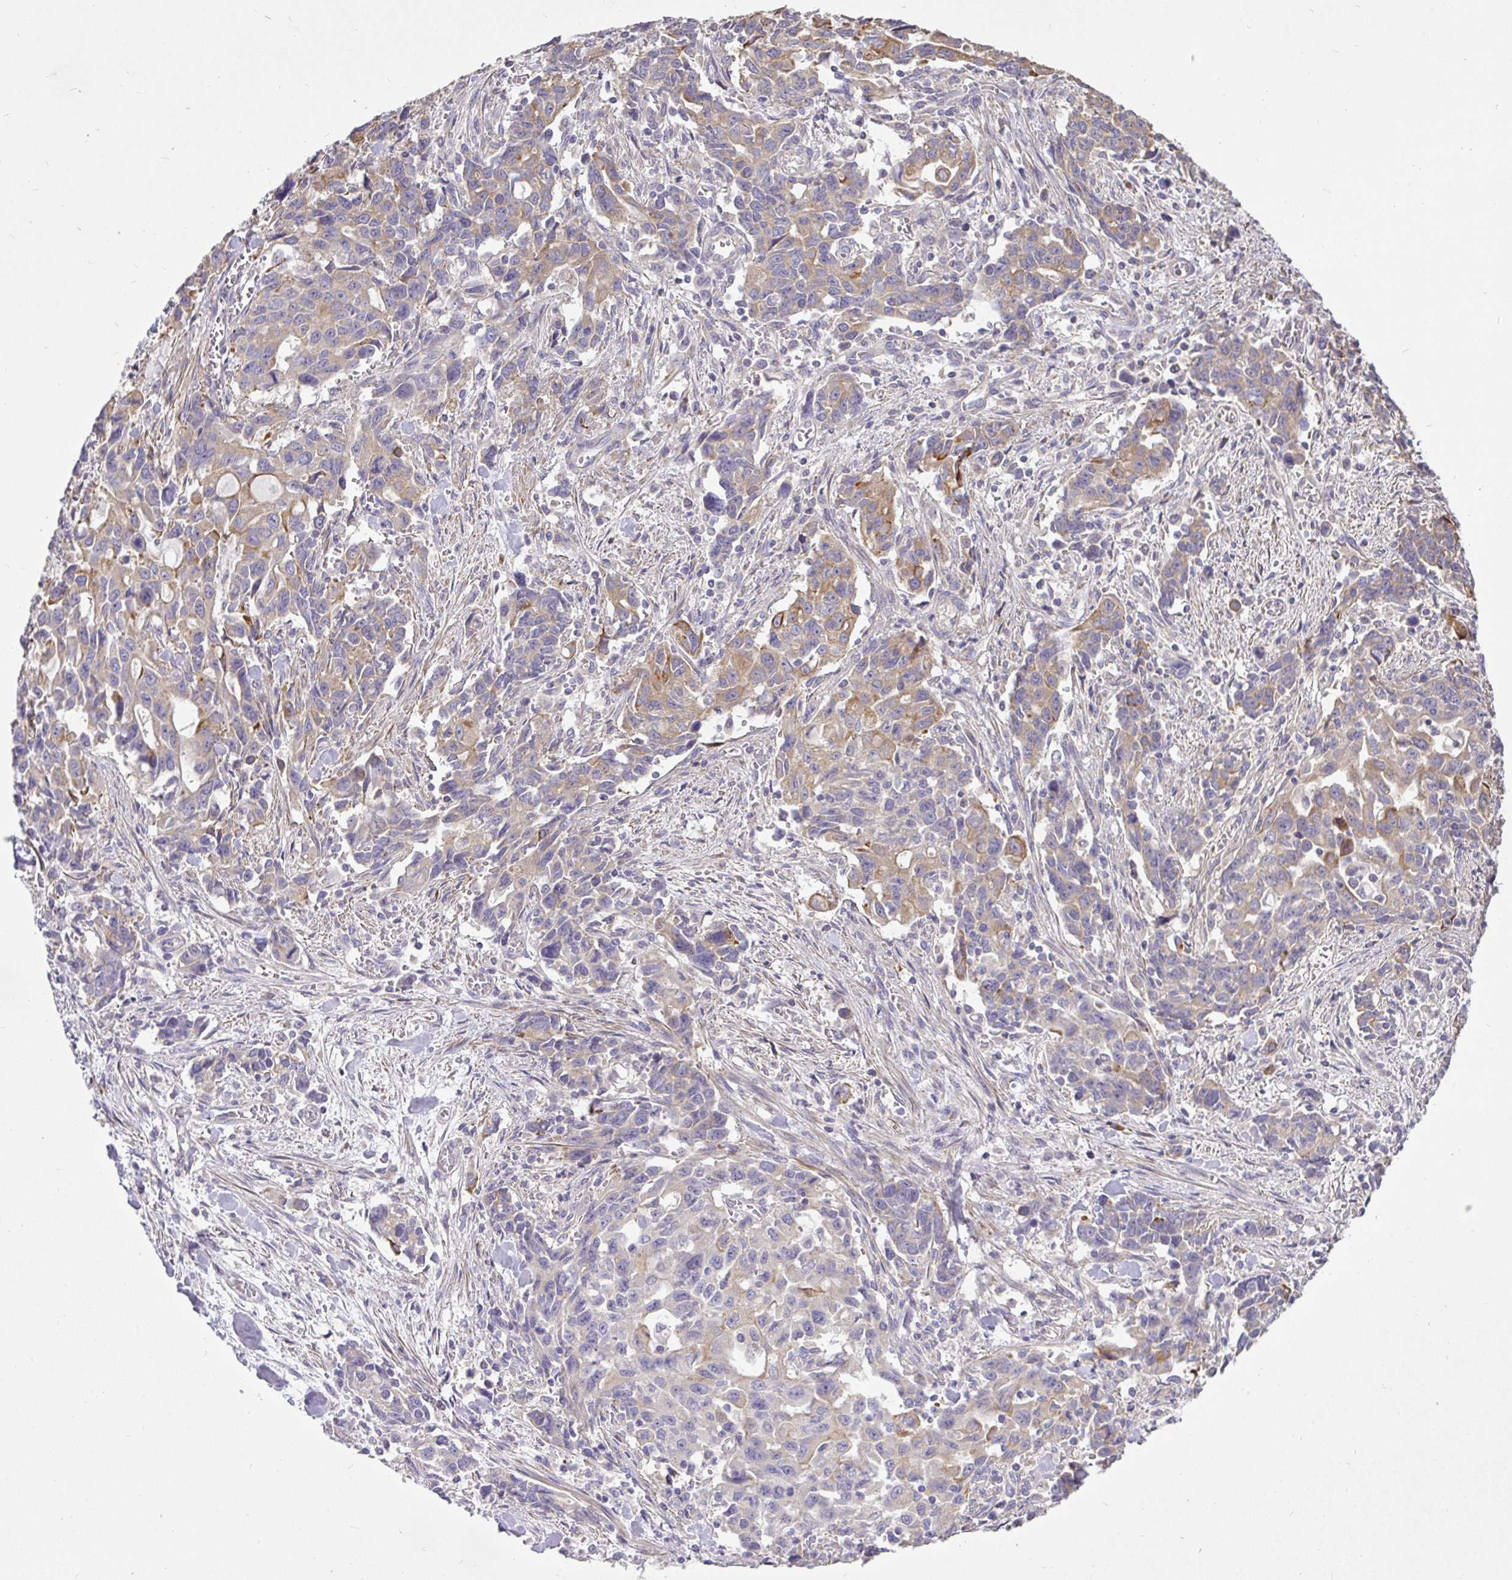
{"staining": {"intensity": "moderate", "quantity": "25%-75%", "location": "cytoplasmic/membranous"}, "tissue": "stomach cancer", "cell_type": "Tumor cells", "image_type": "cancer", "snomed": [{"axis": "morphology", "description": "Adenocarcinoma, NOS"}, {"axis": "topography", "description": "Stomach, upper"}], "caption": "Stomach adenocarcinoma stained with a protein marker demonstrates moderate staining in tumor cells.", "gene": "STRIP1", "patient": {"sex": "male", "age": 85}}